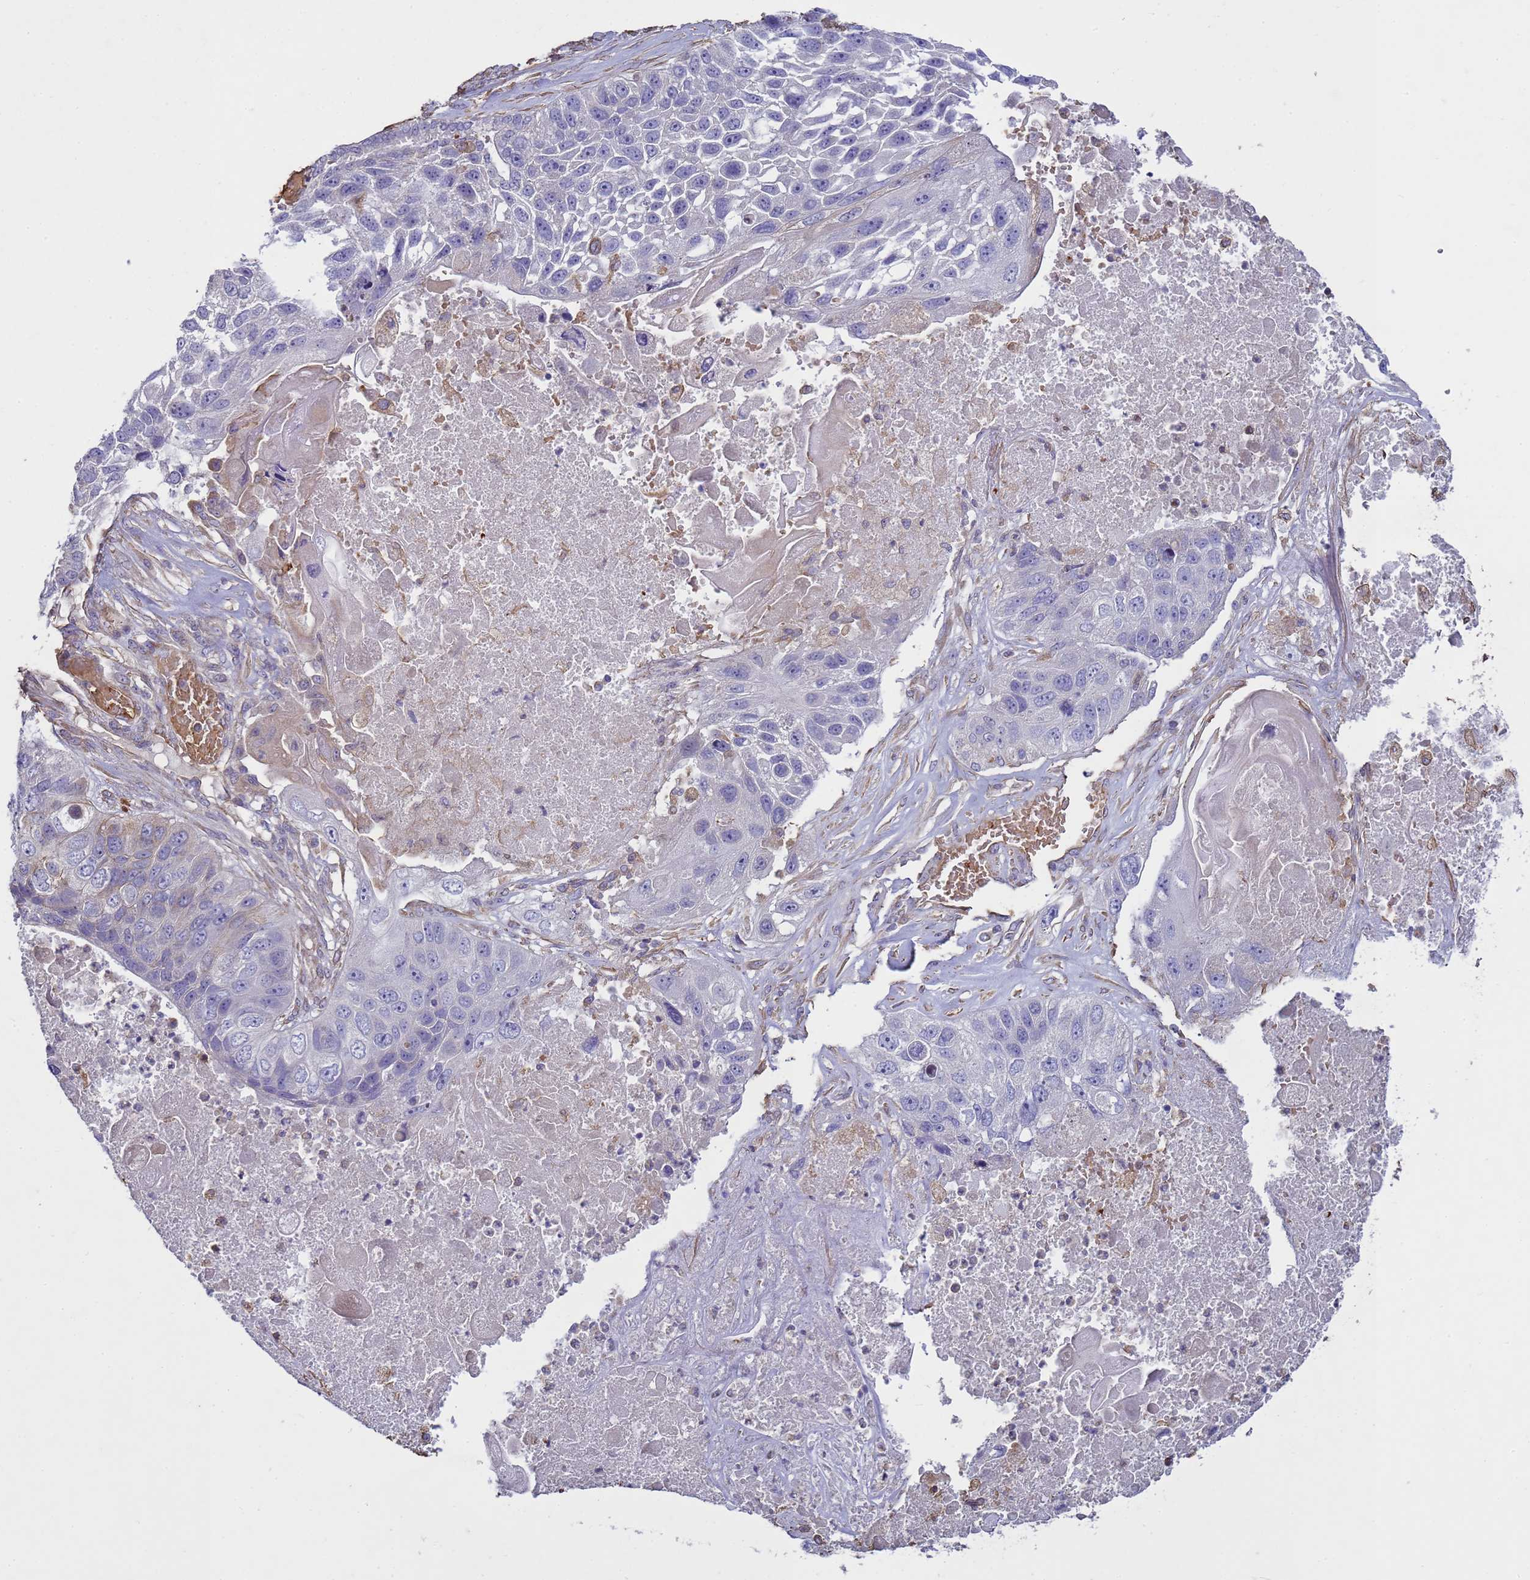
{"staining": {"intensity": "negative", "quantity": "none", "location": "none"}, "tissue": "lung cancer", "cell_type": "Tumor cells", "image_type": "cancer", "snomed": [{"axis": "morphology", "description": "Squamous cell carcinoma, NOS"}, {"axis": "topography", "description": "Lung"}], "caption": "This is an immunohistochemistry micrograph of lung squamous cell carcinoma. There is no staining in tumor cells.", "gene": "SGIP1", "patient": {"sex": "male", "age": 61}}